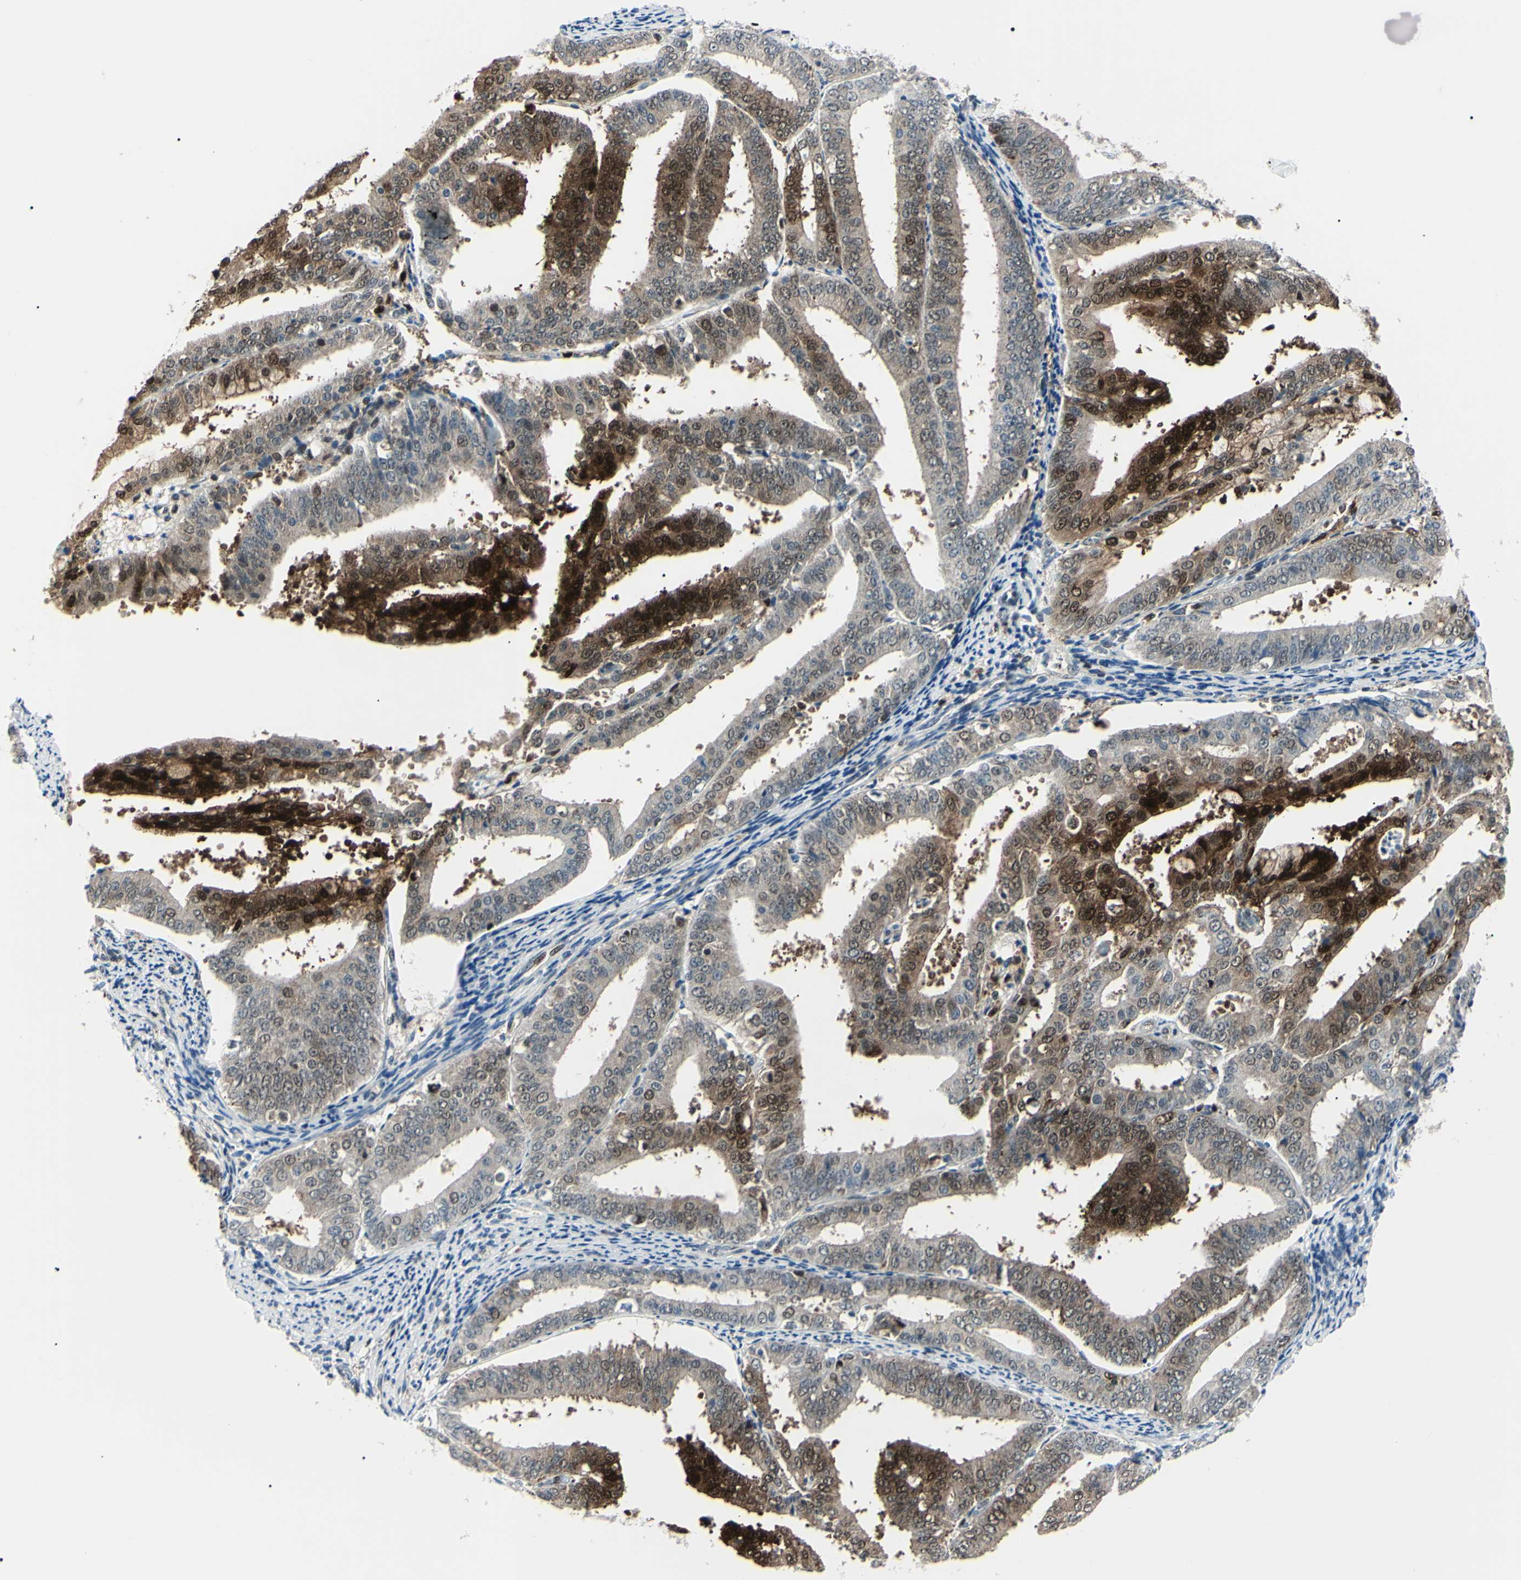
{"staining": {"intensity": "strong", "quantity": "25%-75%", "location": "cytoplasmic/membranous,nuclear"}, "tissue": "endometrial cancer", "cell_type": "Tumor cells", "image_type": "cancer", "snomed": [{"axis": "morphology", "description": "Adenocarcinoma, NOS"}, {"axis": "topography", "description": "Endometrium"}], "caption": "Brown immunohistochemical staining in endometrial adenocarcinoma displays strong cytoplasmic/membranous and nuclear staining in approximately 25%-75% of tumor cells.", "gene": "PGK1", "patient": {"sex": "female", "age": 63}}